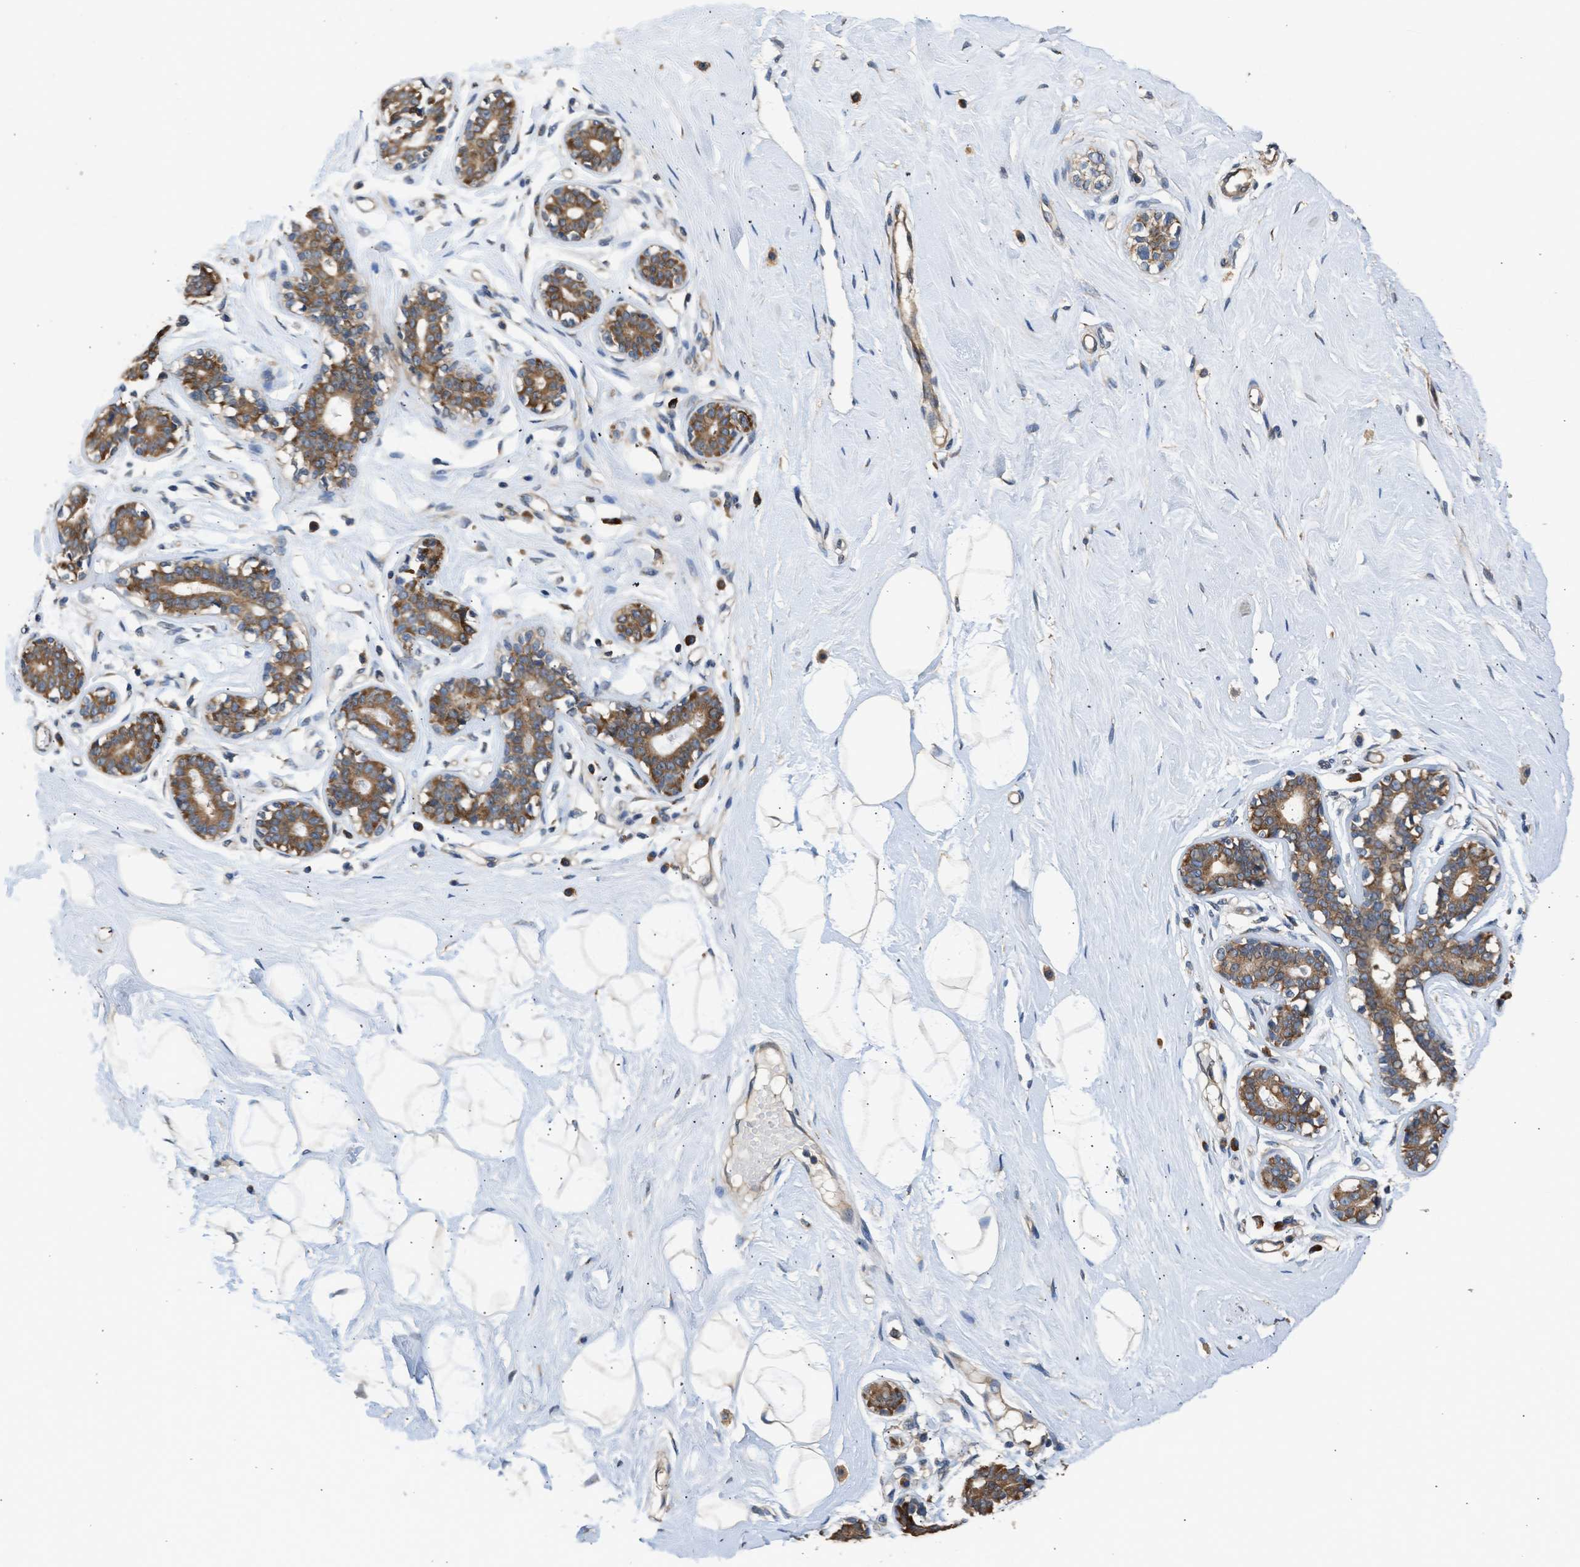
{"staining": {"intensity": "negative", "quantity": "none", "location": "none"}, "tissue": "breast", "cell_type": "Adipocytes", "image_type": "normal", "snomed": [{"axis": "morphology", "description": "Normal tissue, NOS"}, {"axis": "topography", "description": "Breast"}], "caption": "Immunohistochemistry photomicrograph of benign breast stained for a protein (brown), which demonstrates no positivity in adipocytes. The staining was performed using DAB to visualize the protein expression in brown, while the nuclei were stained in blue with hematoxylin (Magnification: 20x).", "gene": "SLC36A4", "patient": {"sex": "female", "age": 23}}